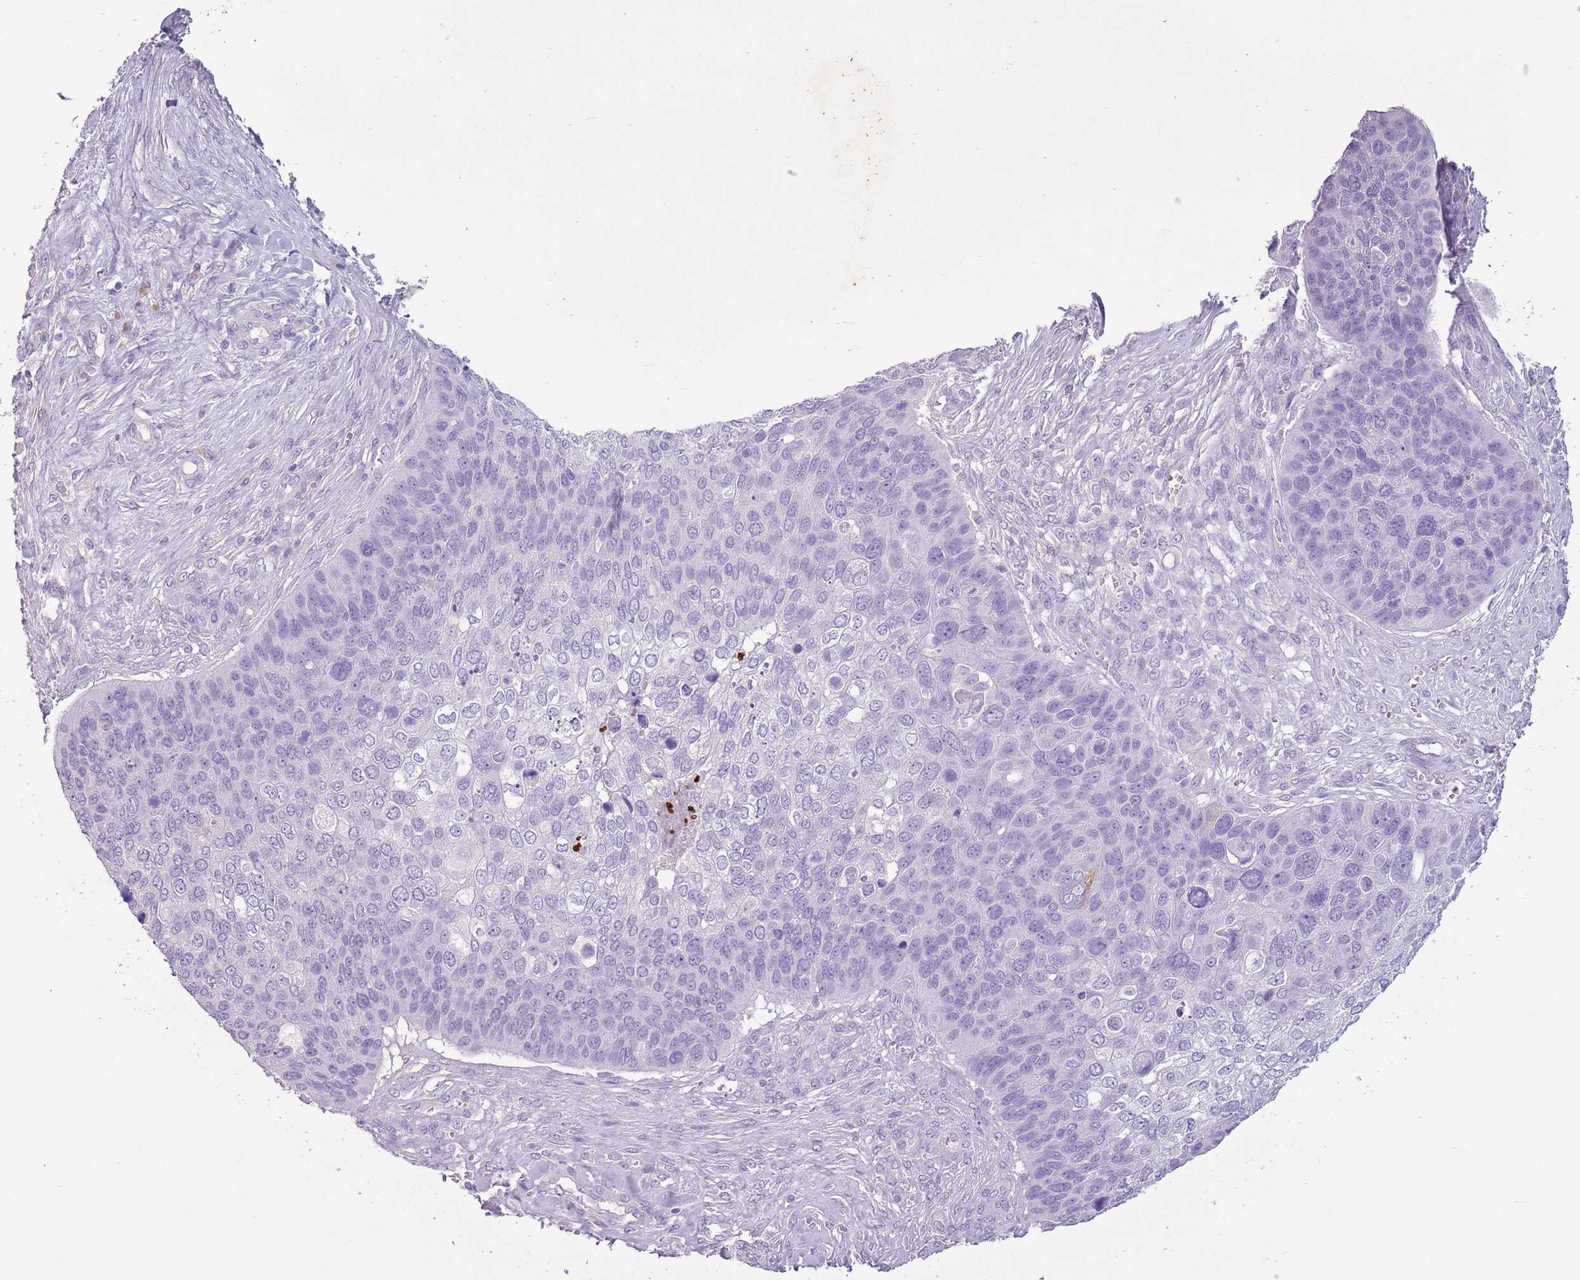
{"staining": {"intensity": "negative", "quantity": "none", "location": "none"}, "tissue": "skin cancer", "cell_type": "Tumor cells", "image_type": "cancer", "snomed": [{"axis": "morphology", "description": "Basal cell carcinoma"}, {"axis": "topography", "description": "Skin"}], "caption": "Immunohistochemistry histopathology image of neoplastic tissue: human skin basal cell carcinoma stained with DAB (3,3'-diaminobenzidine) displays no significant protein positivity in tumor cells.", "gene": "CELF6", "patient": {"sex": "female", "age": 74}}